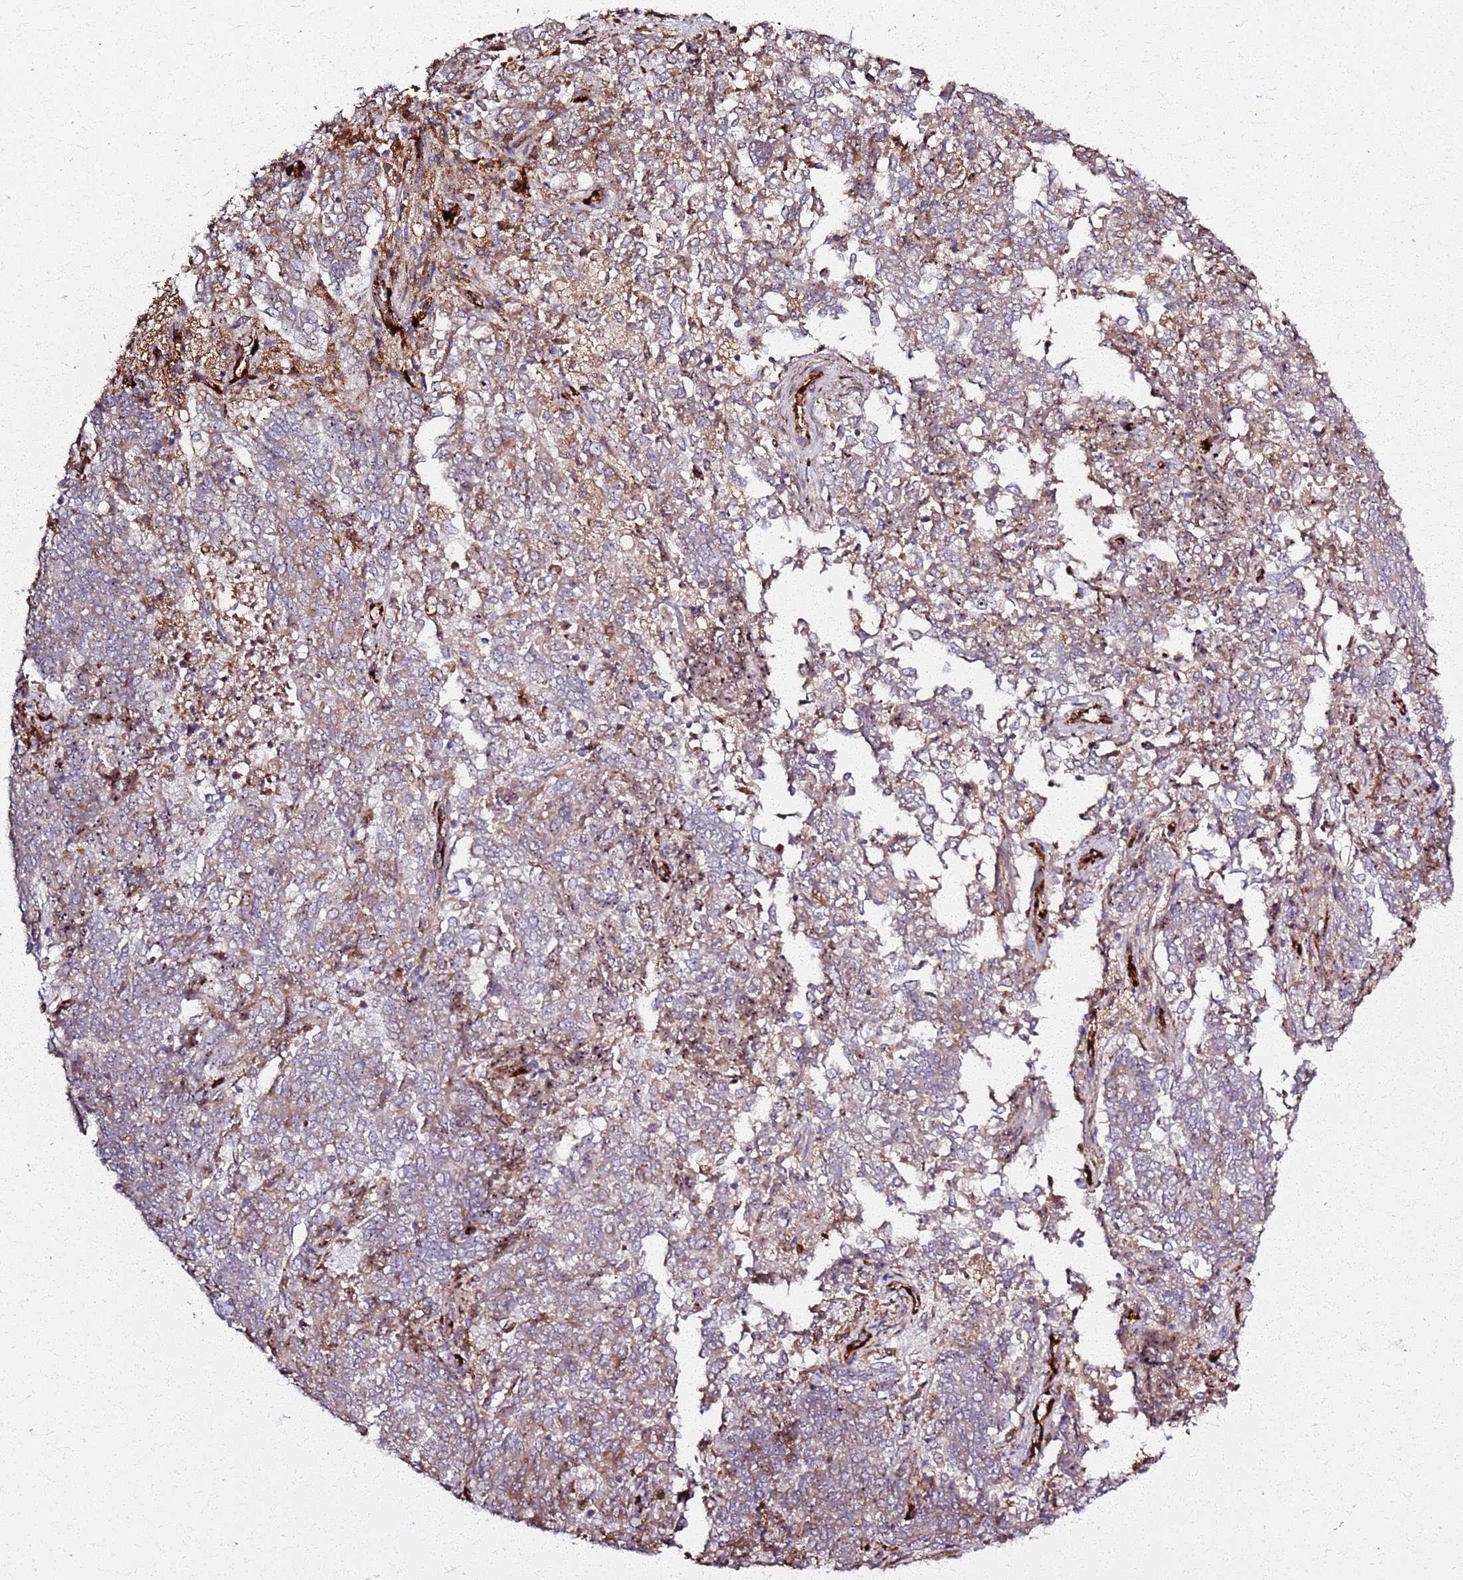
{"staining": {"intensity": "weak", "quantity": "25%-75%", "location": "cytoplasmic/membranous,nuclear"}, "tissue": "endometrial cancer", "cell_type": "Tumor cells", "image_type": "cancer", "snomed": [{"axis": "morphology", "description": "Adenocarcinoma, NOS"}, {"axis": "topography", "description": "Endometrium"}], "caption": "A brown stain shows weak cytoplasmic/membranous and nuclear expression of a protein in human endometrial adenocarcinoma tumor cells.", "gene": "KRI1", "patient": {"sex": "female", "age": 80}}